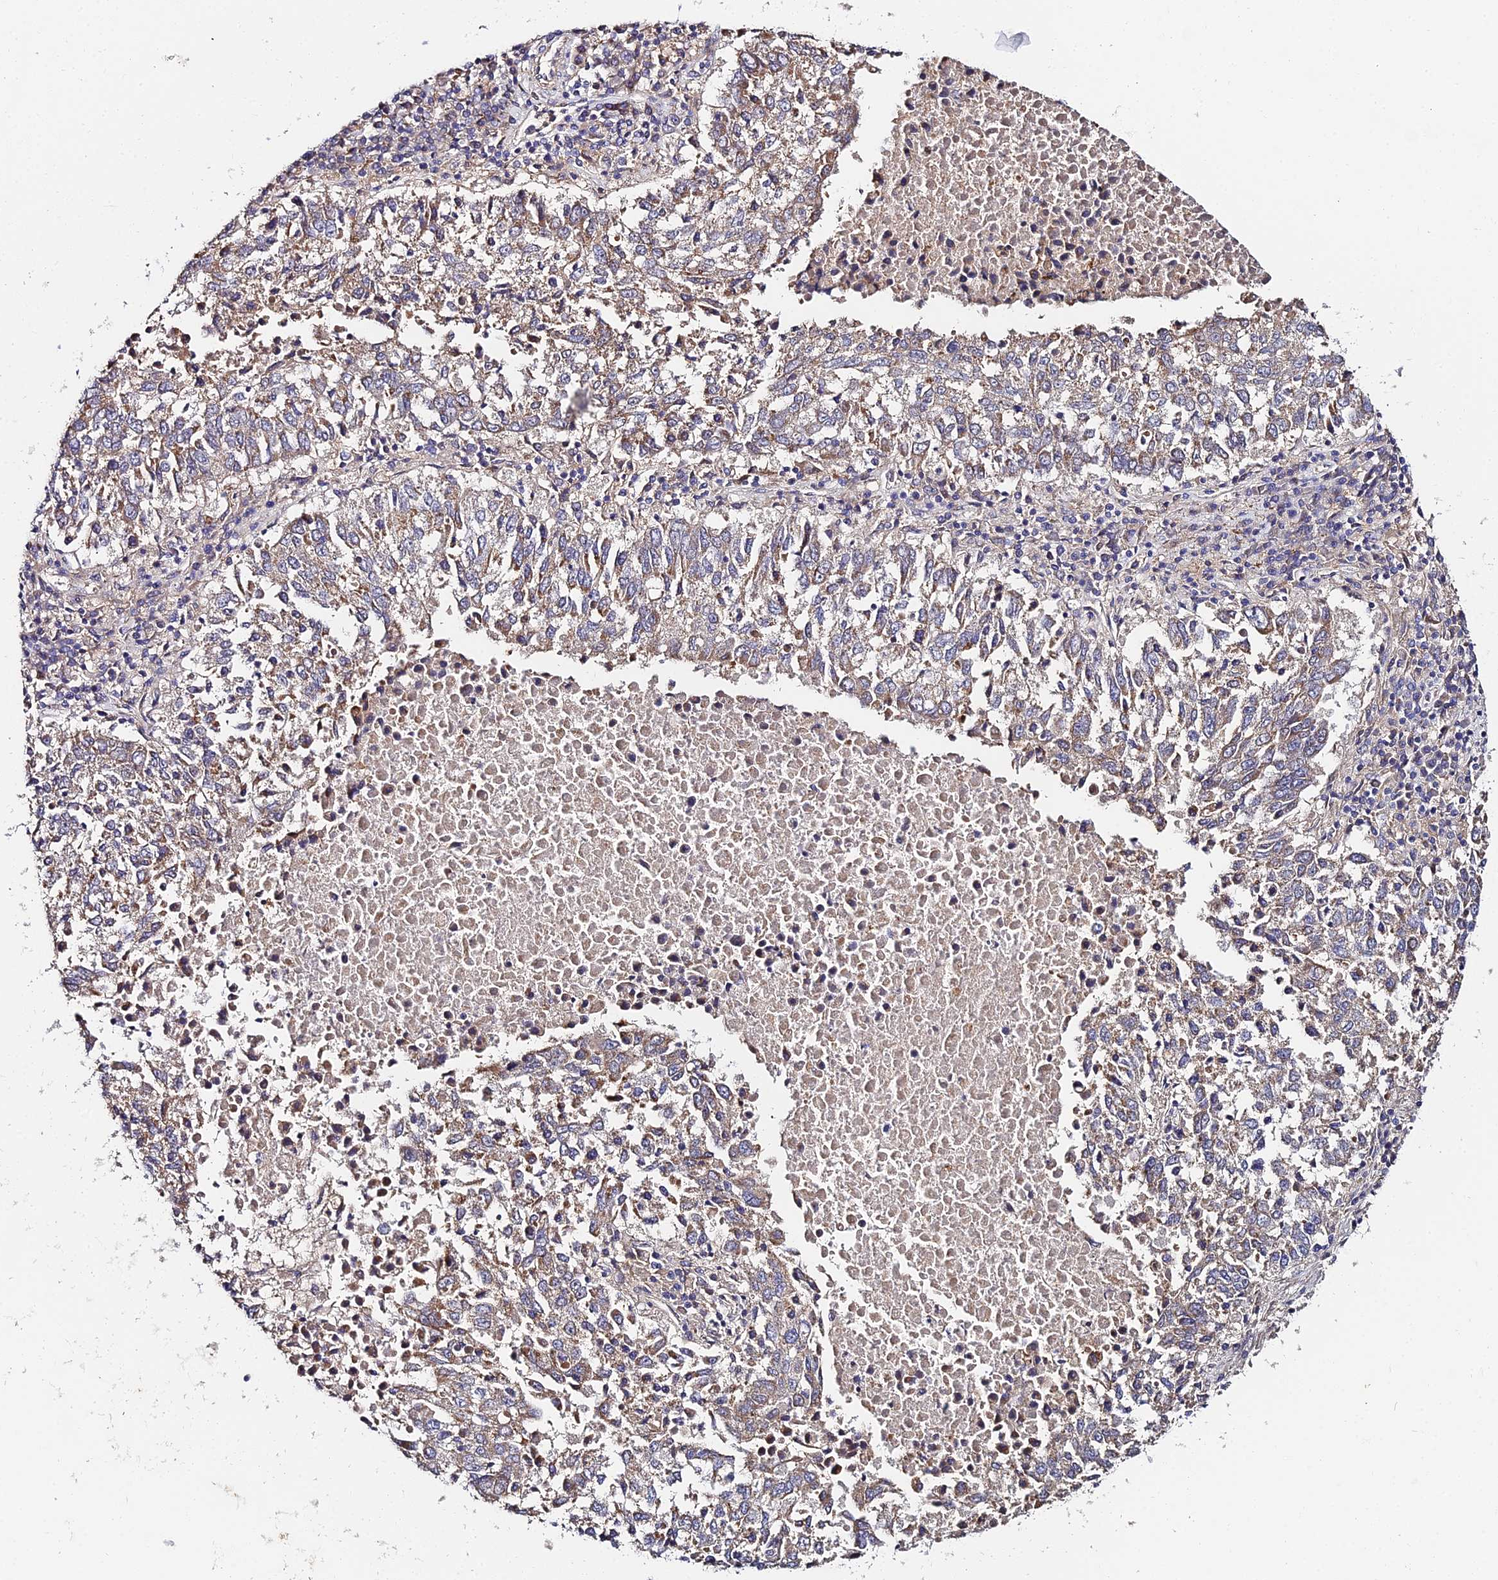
{"staining": {"intensity": "weak", "quantity": ">75%", "location": "cytoplasmic/membranous"}, "tissue": "lung cancer", "cell_type": "Tumor cells", "image_type": "cancer", "snomed": [{"axis": "morphology", "description": "Squamous cell carcinoma, NOS"}, {"axis": "topography", "description": "Lung"}], "caption": "Immunohistochemical staining of human lung cancer (squamous cell carcinoma) shows low levels of weak cytoplasmic/membranous protein positivity in about >75% of tumor cells.", "gene": "ZBED8", "patient": {"sex": "male", "age": 73}}